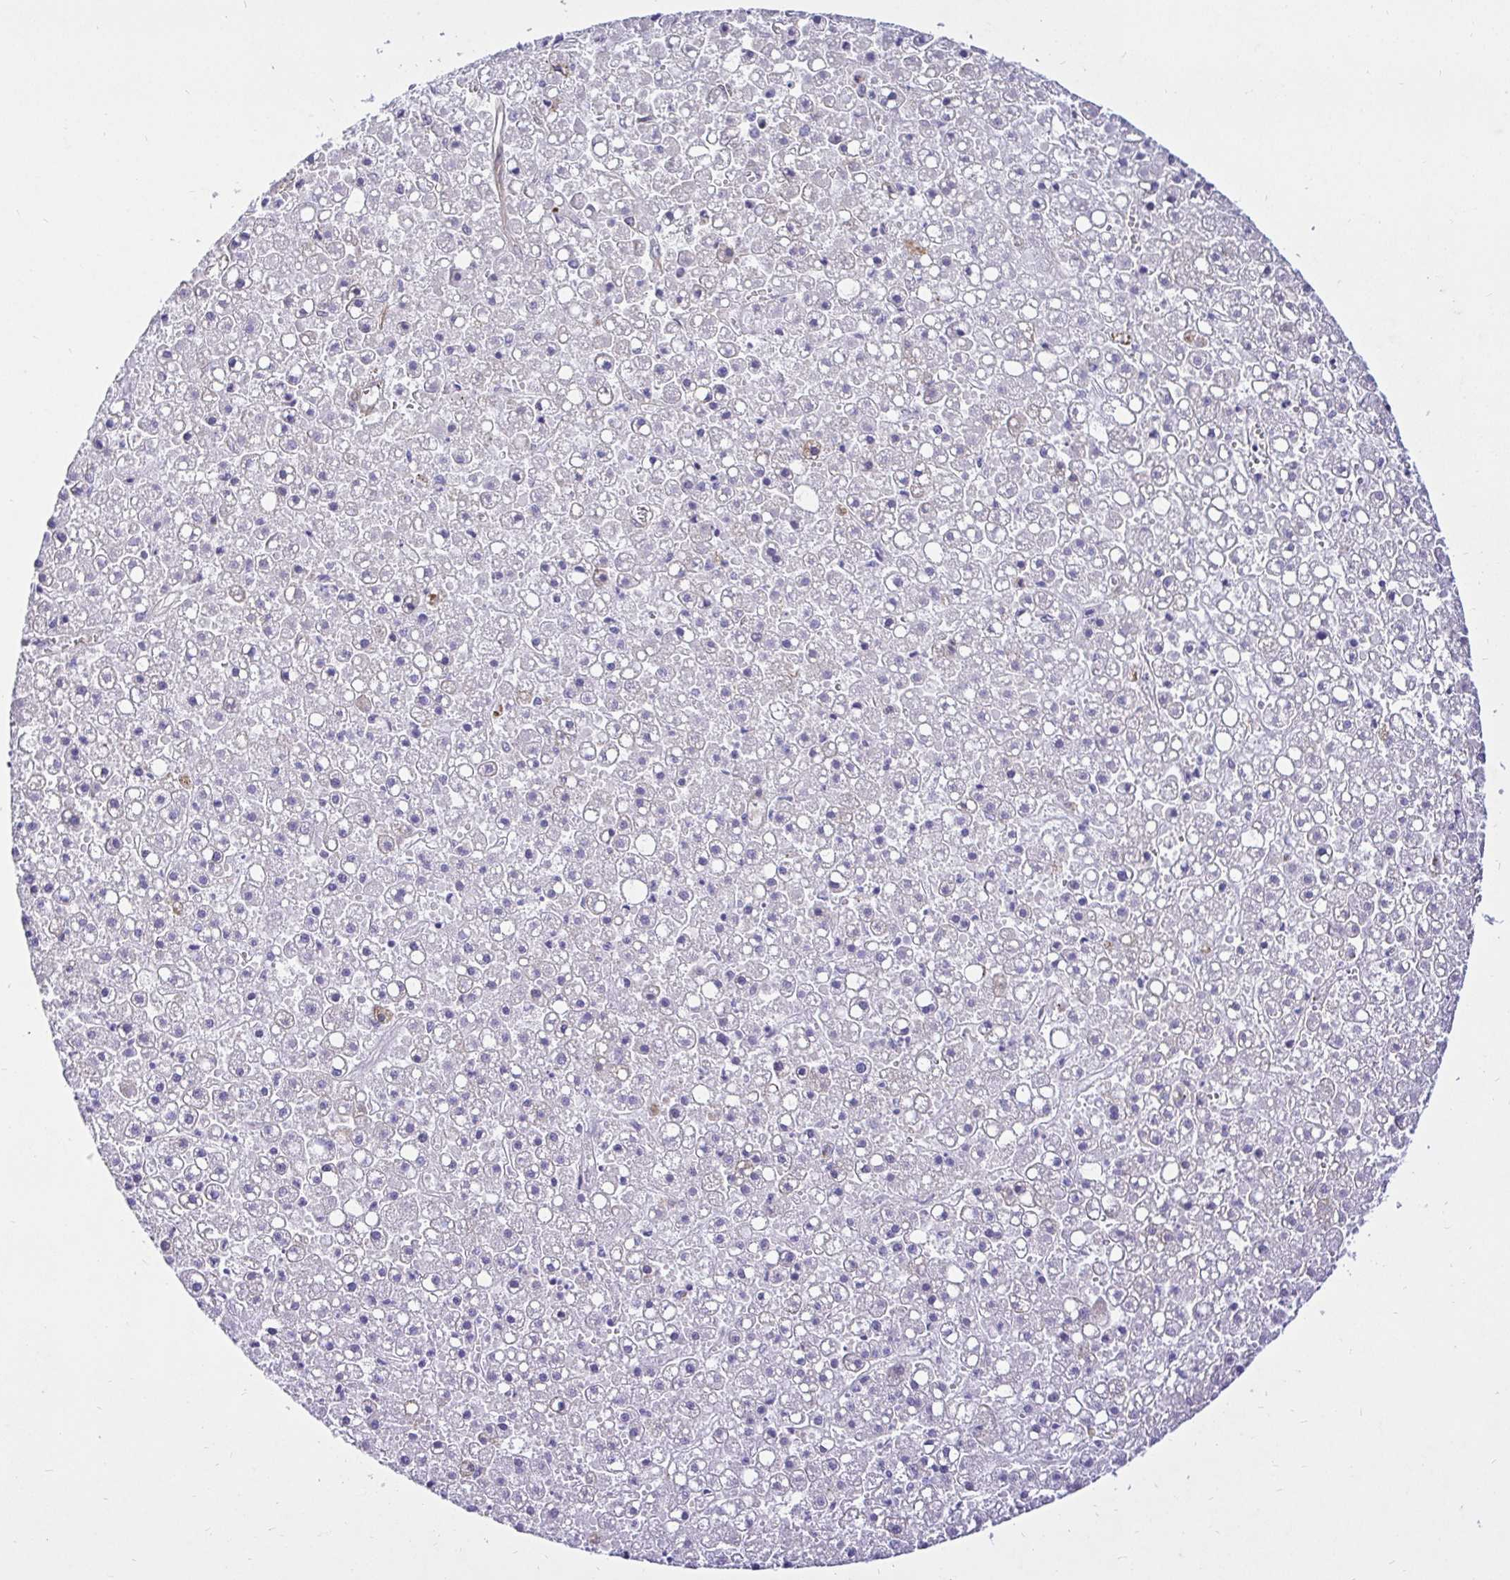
{"staining": {"intensity": "negative", "quantity": "none", "location": "none"}, "tissue": "liver cancer", "cell_type": "Tumor cells", "image_type": "cancer", "snomed": [{"axis": "morphology", "description": "Carcinoma, Hepatocellular, NOS"}, {"axis": "topography", "description": "Liver"}], "caption": "A high-resolution image shows immunohistochemistry staining of liver cancer, which exhibits no significant positivity in tumor cells.", "gene": "CCDC122", "patient": {"sex": "male", "age": 67}}